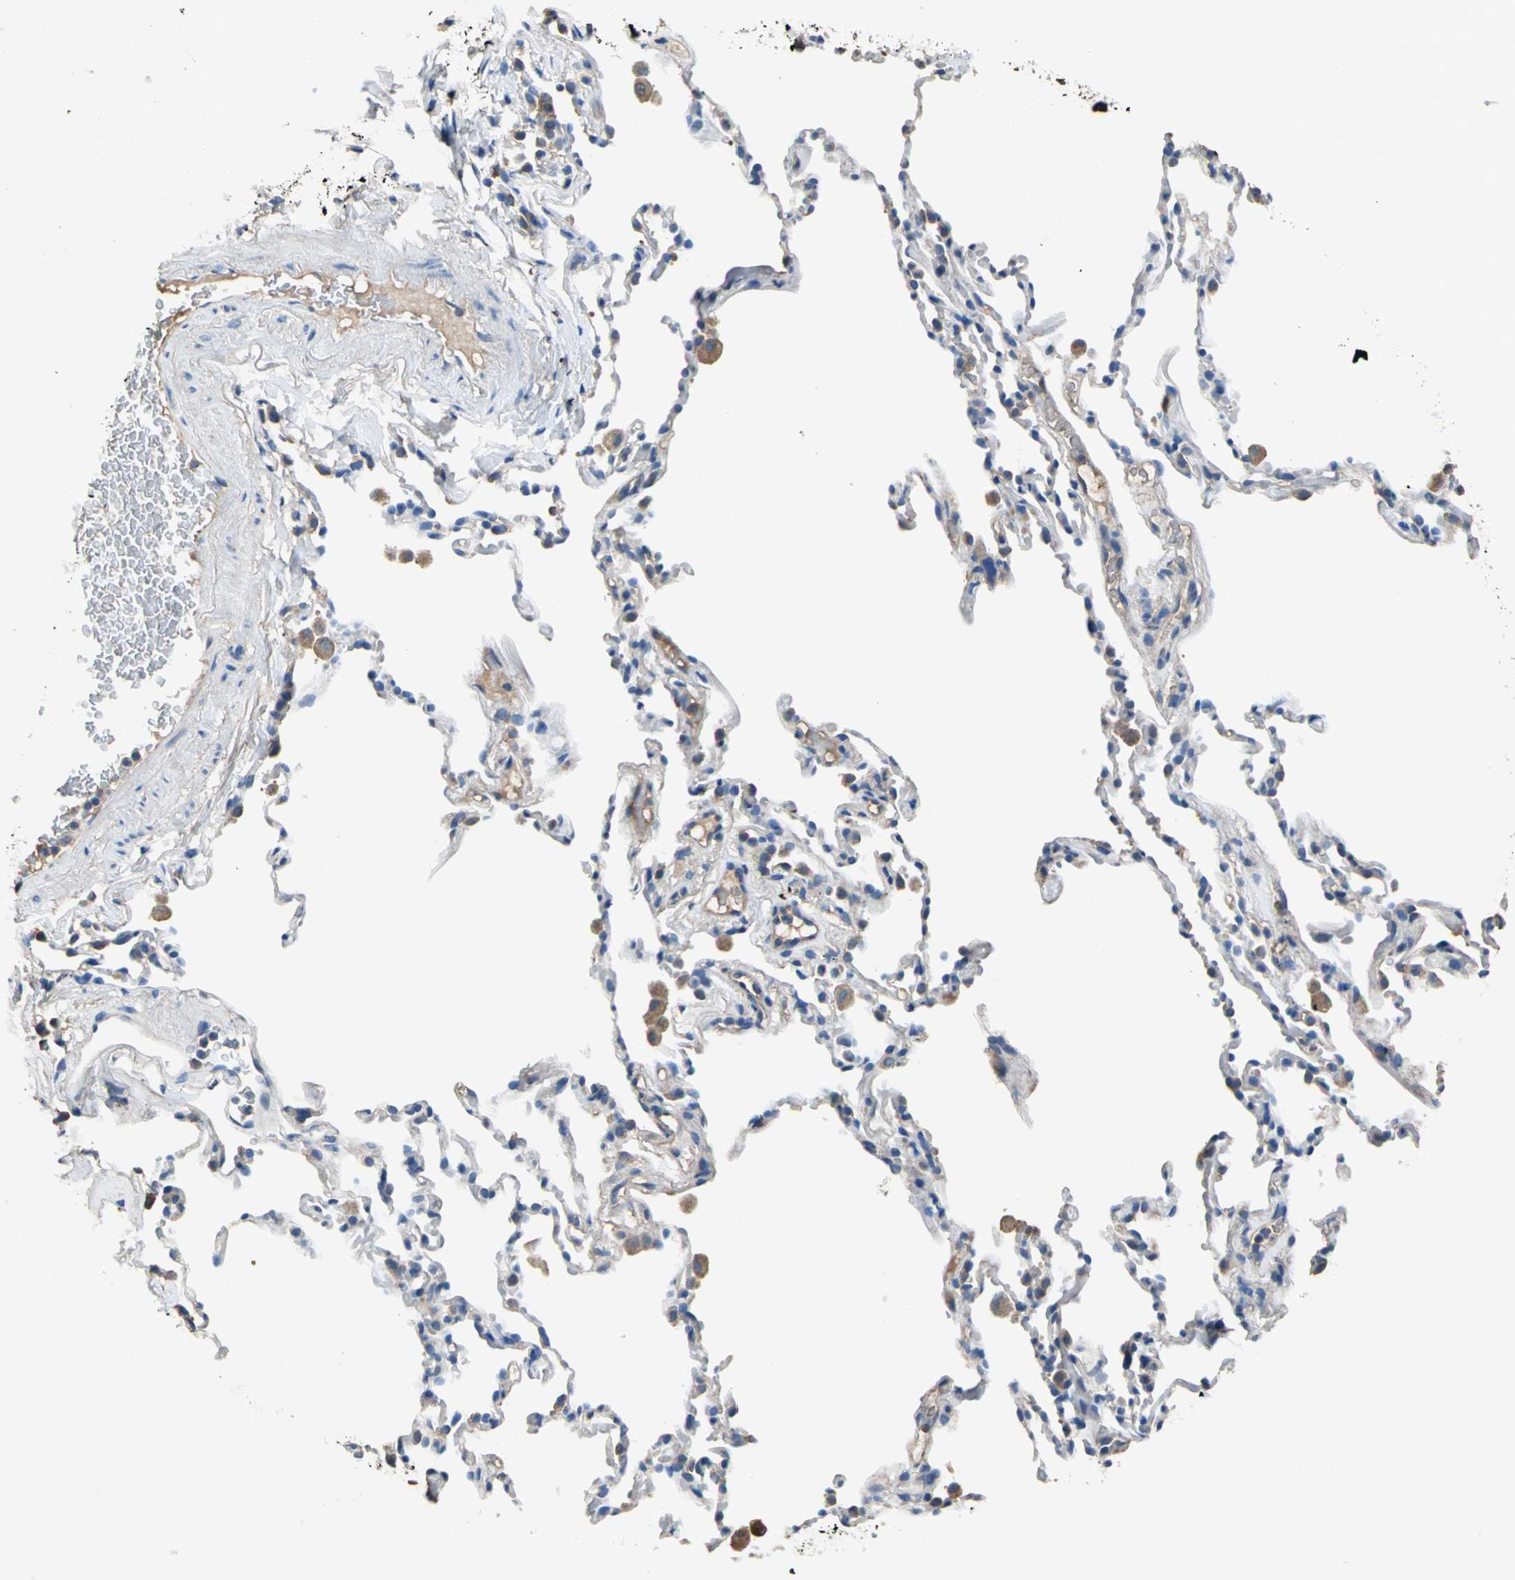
{"staining": {"intensity": "moderate", "quantity": "25%-75%", "location": "cytoplasmic/membranous"}, "tissue": "lung", "cell_type": "Alveolar cells", "image_type": "normal", "snomed": [{"axis": "morphology", "description": "Normal tissue, NOS"}, {"axis": "morphology", "description": "Soft tissue tumor metastatic"}, {"axis": "topography", "description": "Lung"}], "caption": "DAB (3,3'-diaminobenzidine) immunohistochemical staining of unremarkable lung exhibits moderate cytoplasmic/membranous protein positivity in about 25%-75% of alveolar cells. The staining is performed using DAB brown chromogen to label protein expression. The nuclei are counter-stained blue using hematoxylin.", "gene": "HEPH", "patient": {"sex": "male", "age": 59}}